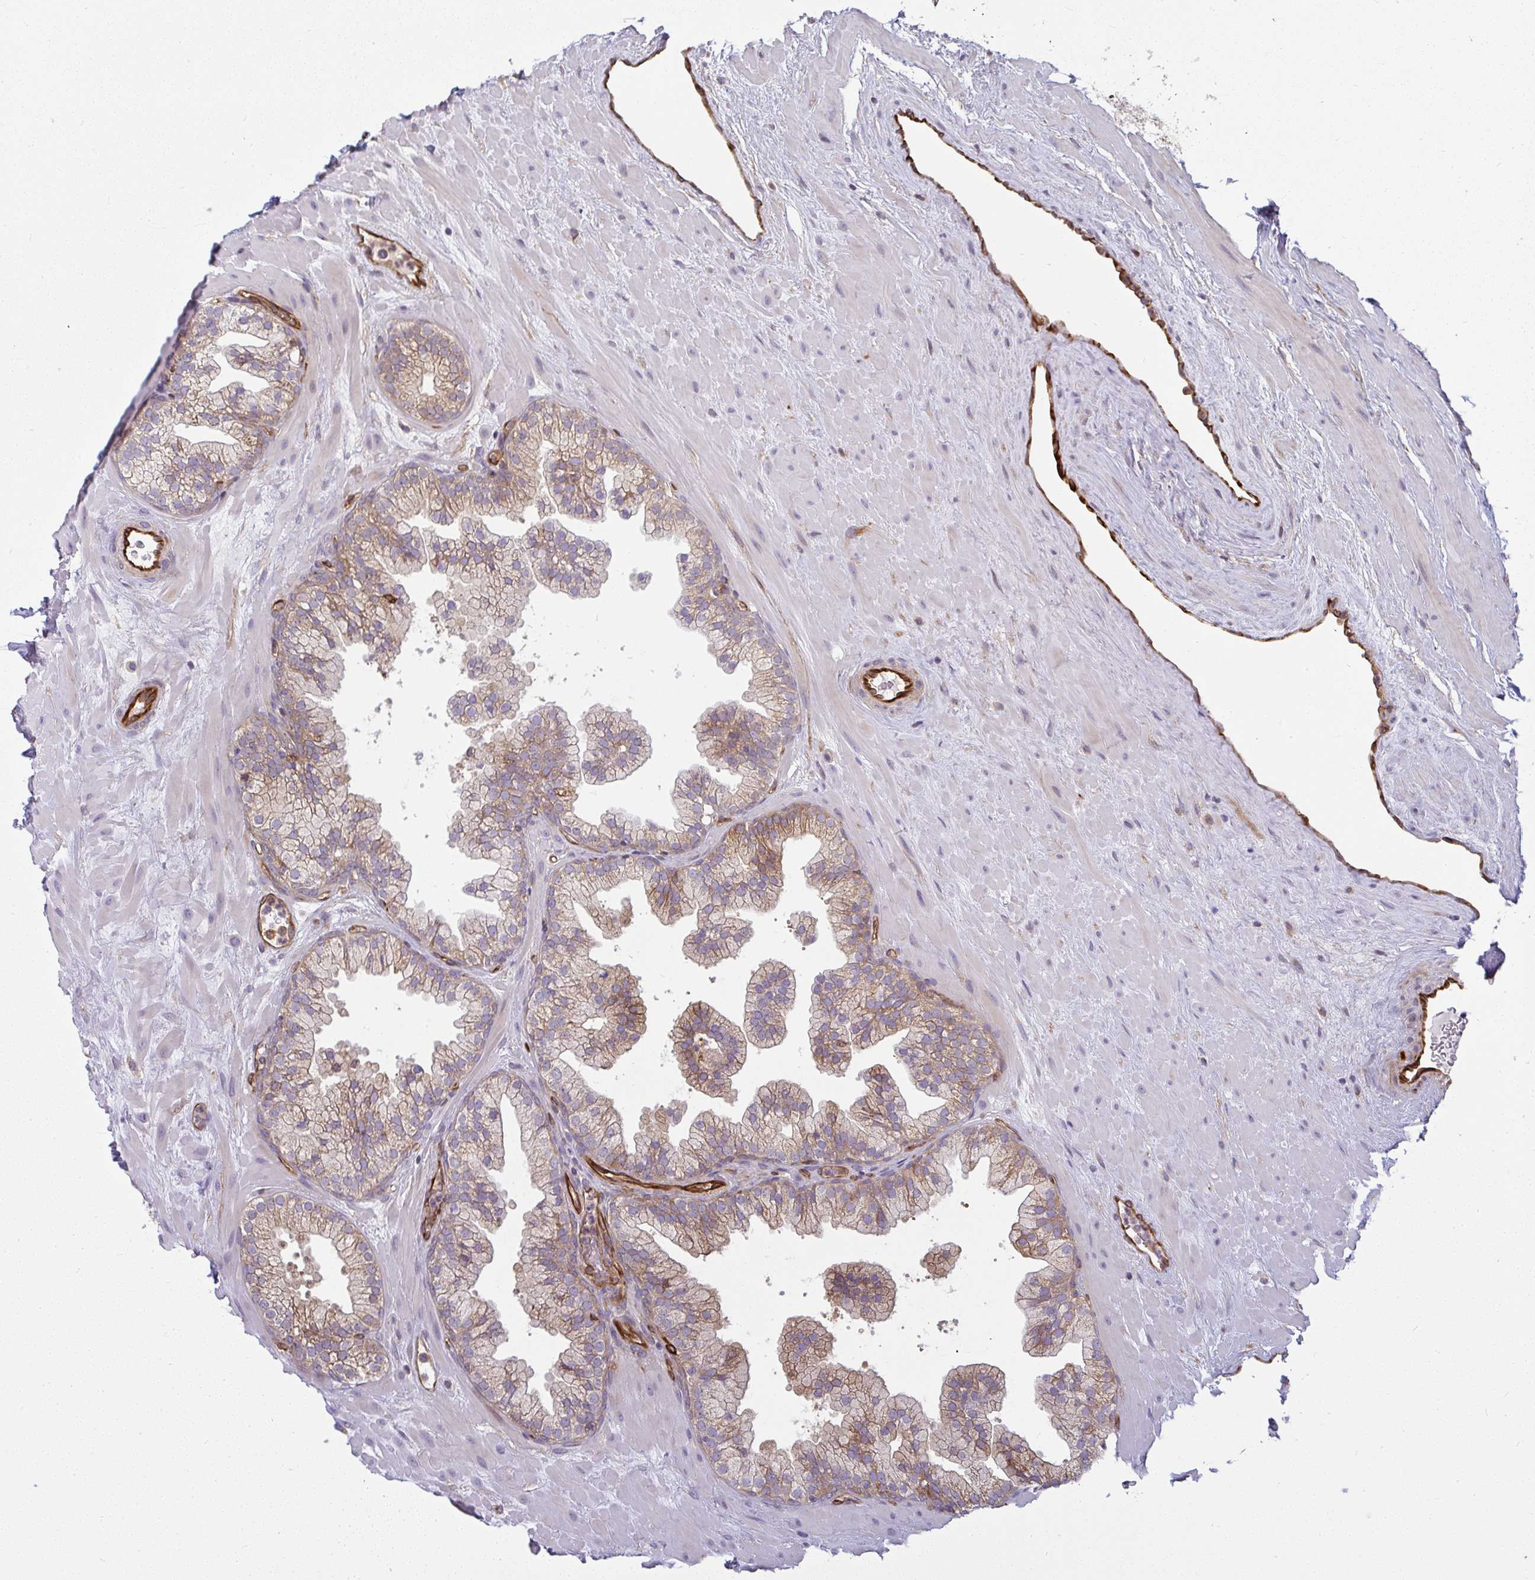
{"staining": {"intensity": "moderate", "quantity": ">75%", "location": "cytoplasmic/membranous"}, "tissue": "prostate", "cell_type": "Glandular cells", "image_type": "normal", "snomed": [{"axis": "morphology", "description": "Normal tissue, NOS"}, {"axis": "topography", "description": "Prostate"}, {"axis": "topography", "description": "Peripheral nerve tissue"}], "caption": "DAB immunohistochemical staining of benign human prostate exhibits moderate cytoplasmic/membranous protein expression in approximately >75% of glandular cells. (DAB (3,3'-diaminobenzidine) IHC, brown staining for protein, blue staining for nuclei).", "gene": "IFIT3", "patient": {"sex": "male", "age": 61}}